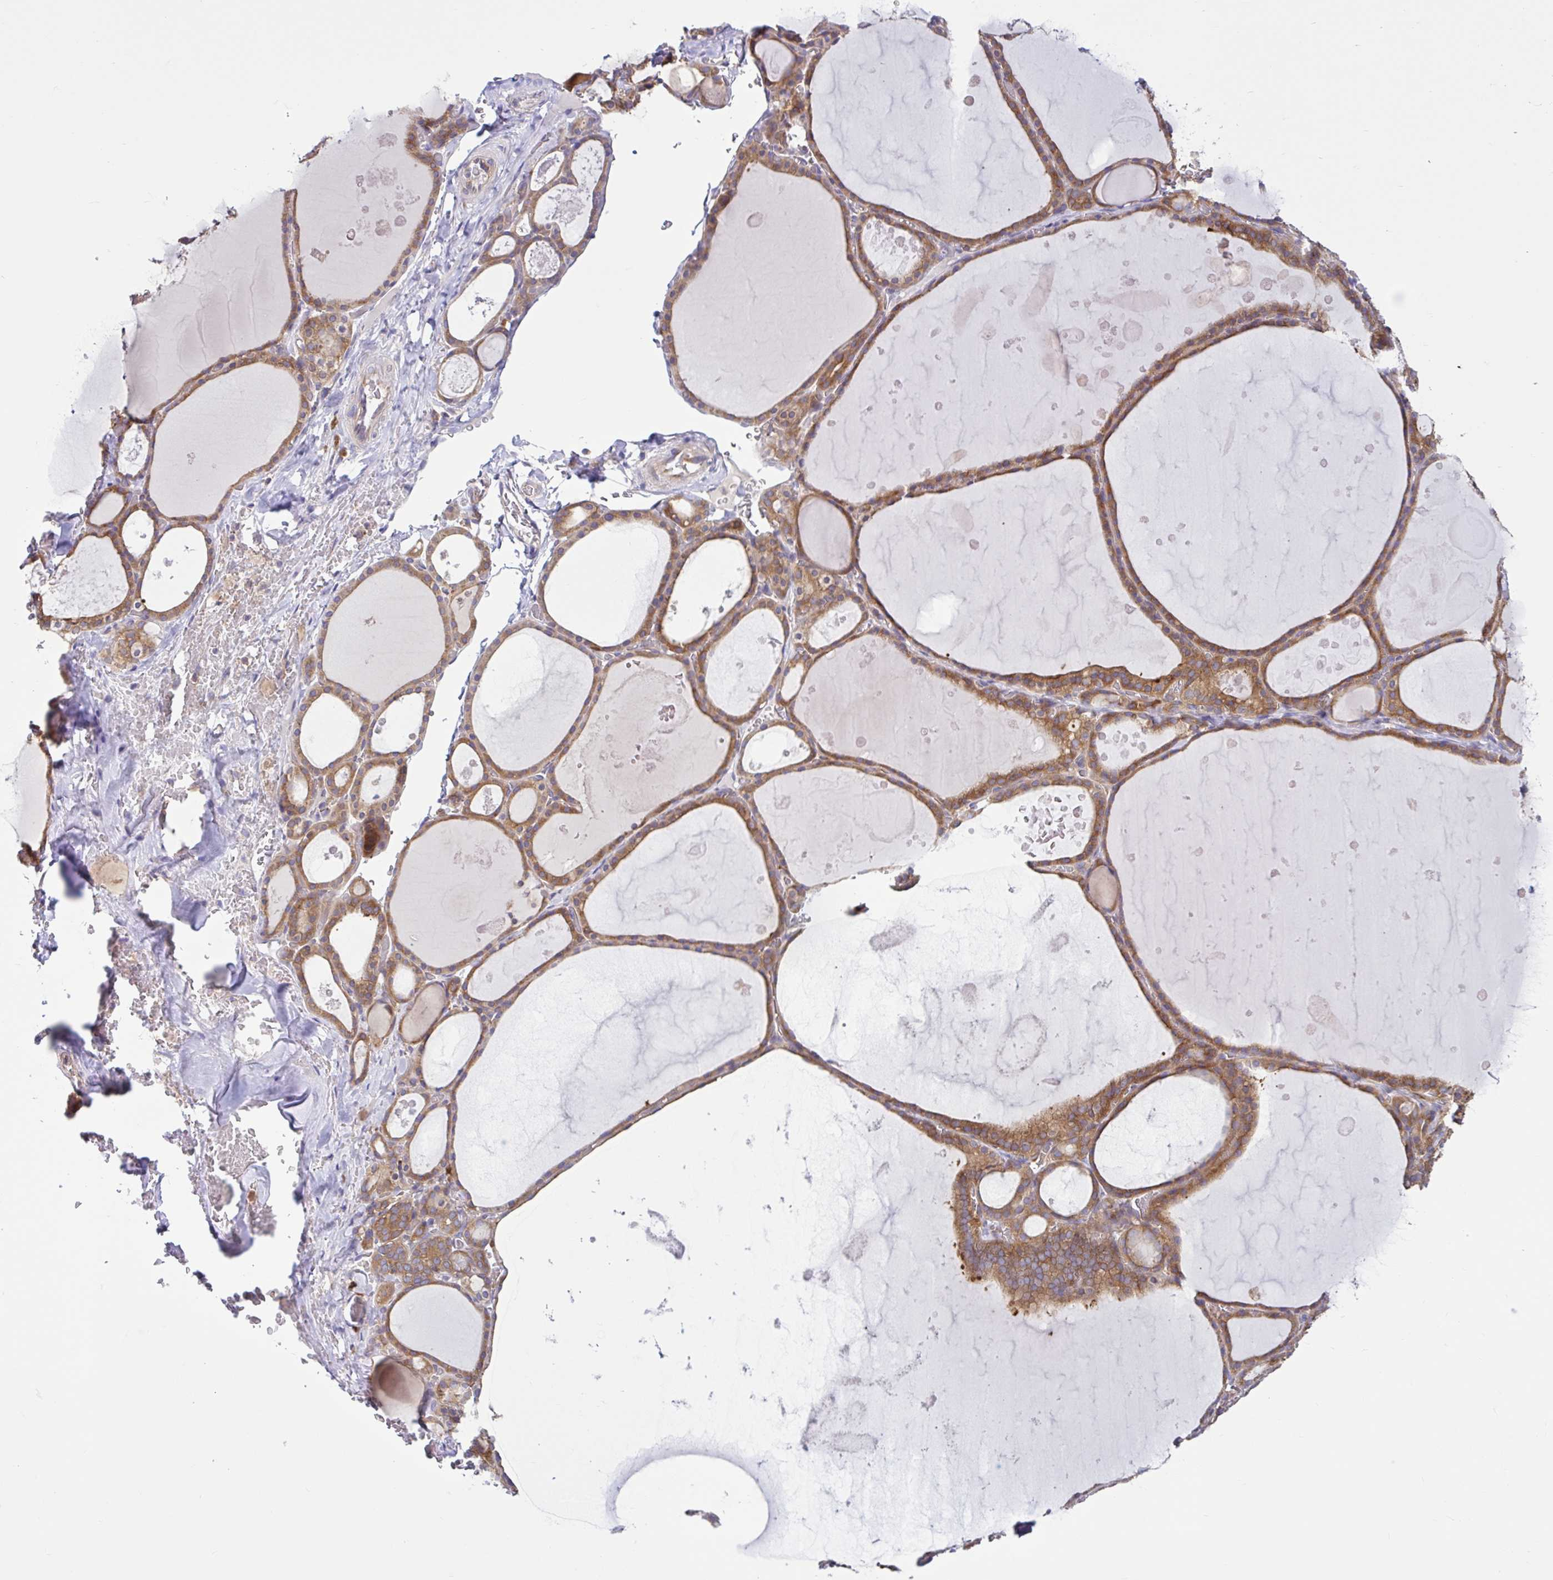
{"staining": {"intensity": "moderate", "quantity": ">75%", "location": "cytoplasmic/membranous"}, "tissue": "thyroid gland", "cell_type": "Glandular cells", "image_type": "normal", "snomed": [{"axis": "morphology", "description": "Normal tissue, NOS"}, {"axis": "topography", "description": "Thyroid gland"}], "caption": "Immunohistochemistry (IHC) (DAB (3,3'-diaminobenzidine)) staining of unremarkable thyroid gland demonstrates moderate cytoplasmic/membranous protein staining in approximately >75% of glandular cells. The protein of interest is stained brown, and the nuclei are stained in blue (DAB (3,3'-diaminobenzidine) IHC with brightfield microscopy, high magnification).", "gene": "LARS1", "patient": {"sex": "male", "age": 56}}